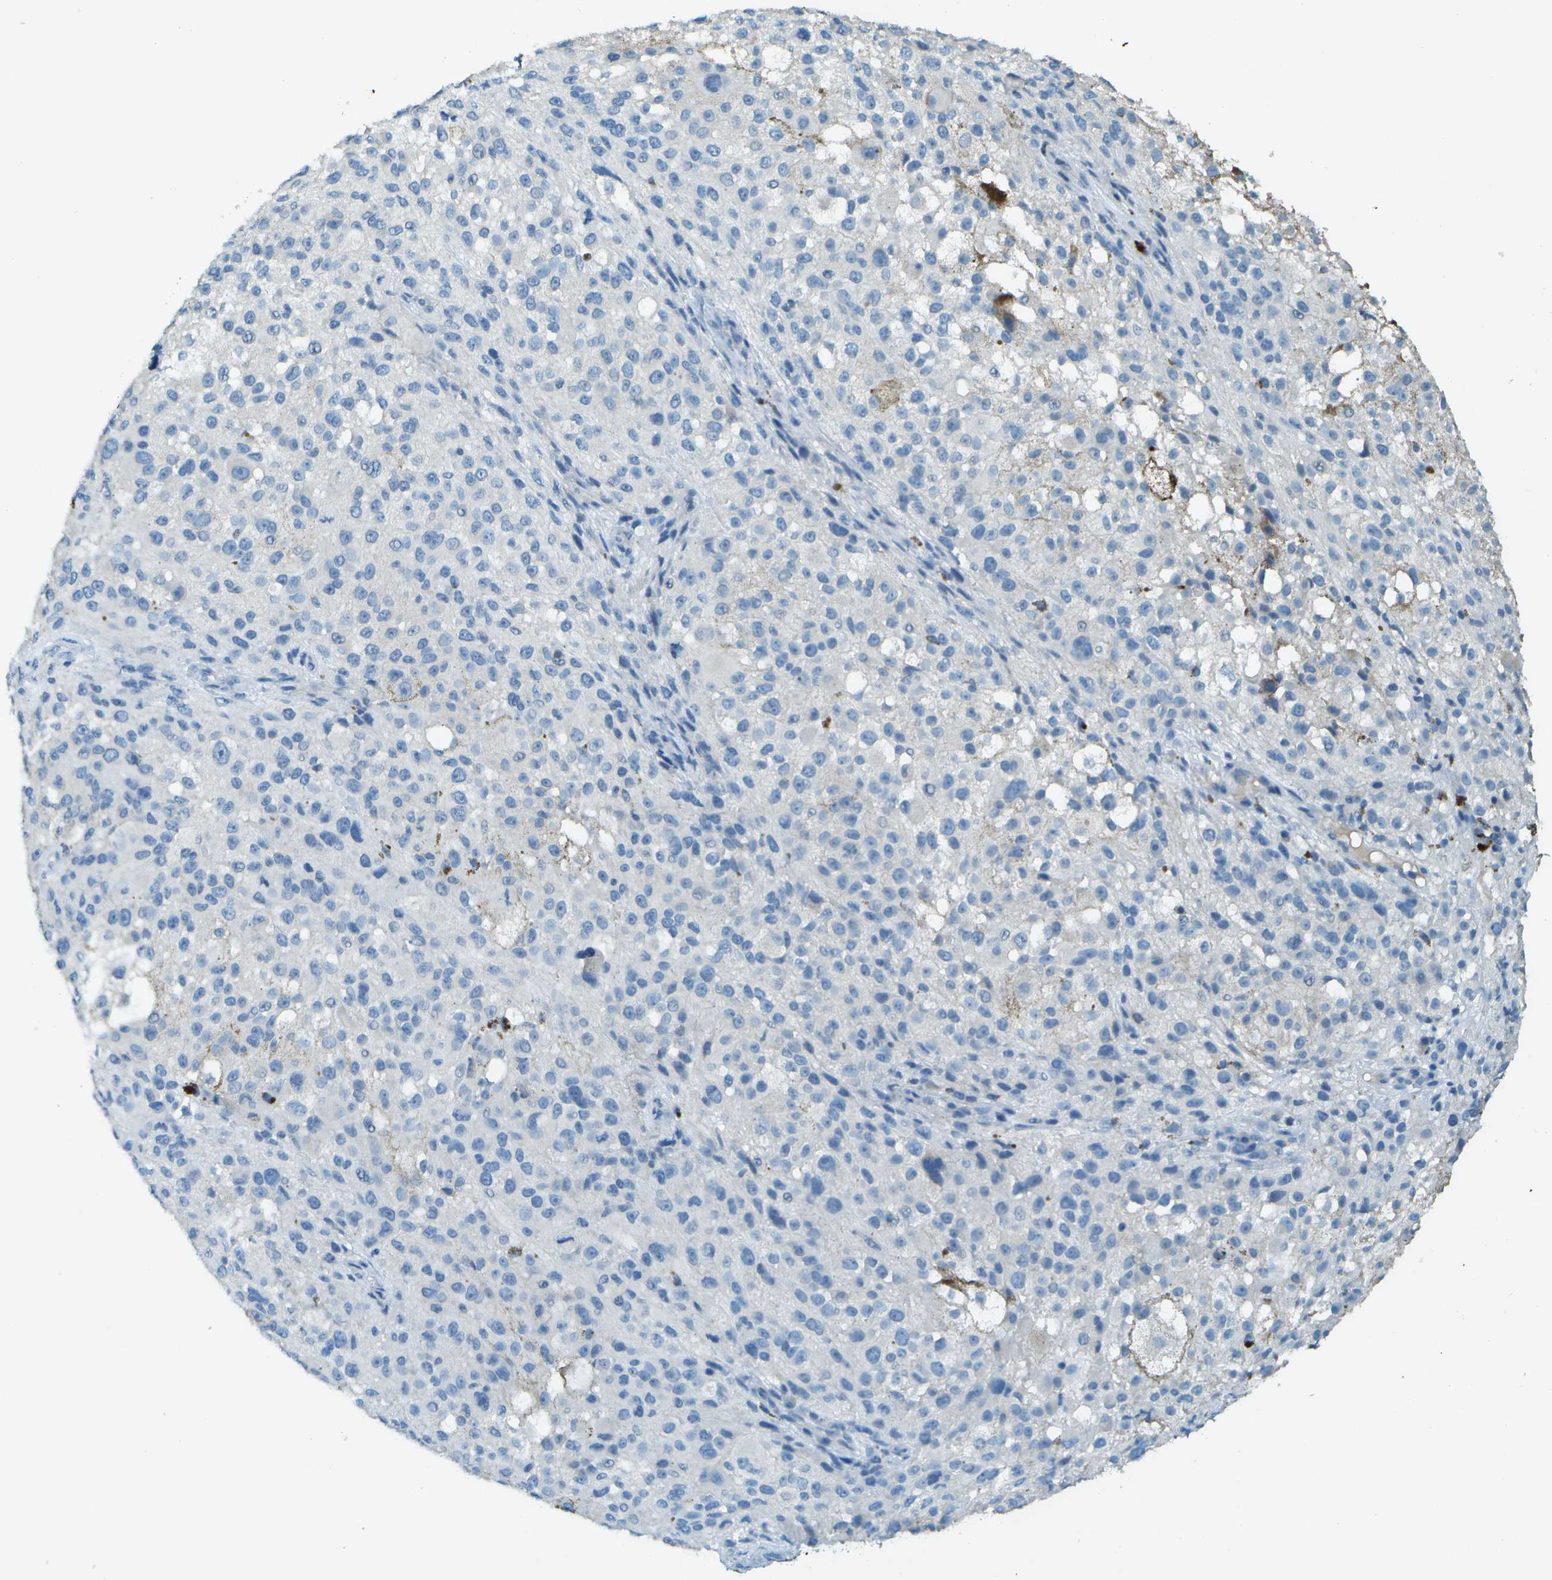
{"staining": {"intensity": "negative", "quantity": "none", "location": "none"}, "tissue": "melanoma", "cell_type": "Tumor cells", "image_type": "cancer", "snomed": [{"axis": "morphology", "description": "Necrosis, NOS"}, {"axis": "morphology", "description": "Malignant melanoma, NOS"}, {"axis": "topography", "description": "Skin"}], "caption": "A micrograph of human melanoma is negative for staining in tumor cells.", "gene": "LGI2", "patient": {"sex": "female", "age": 87}}